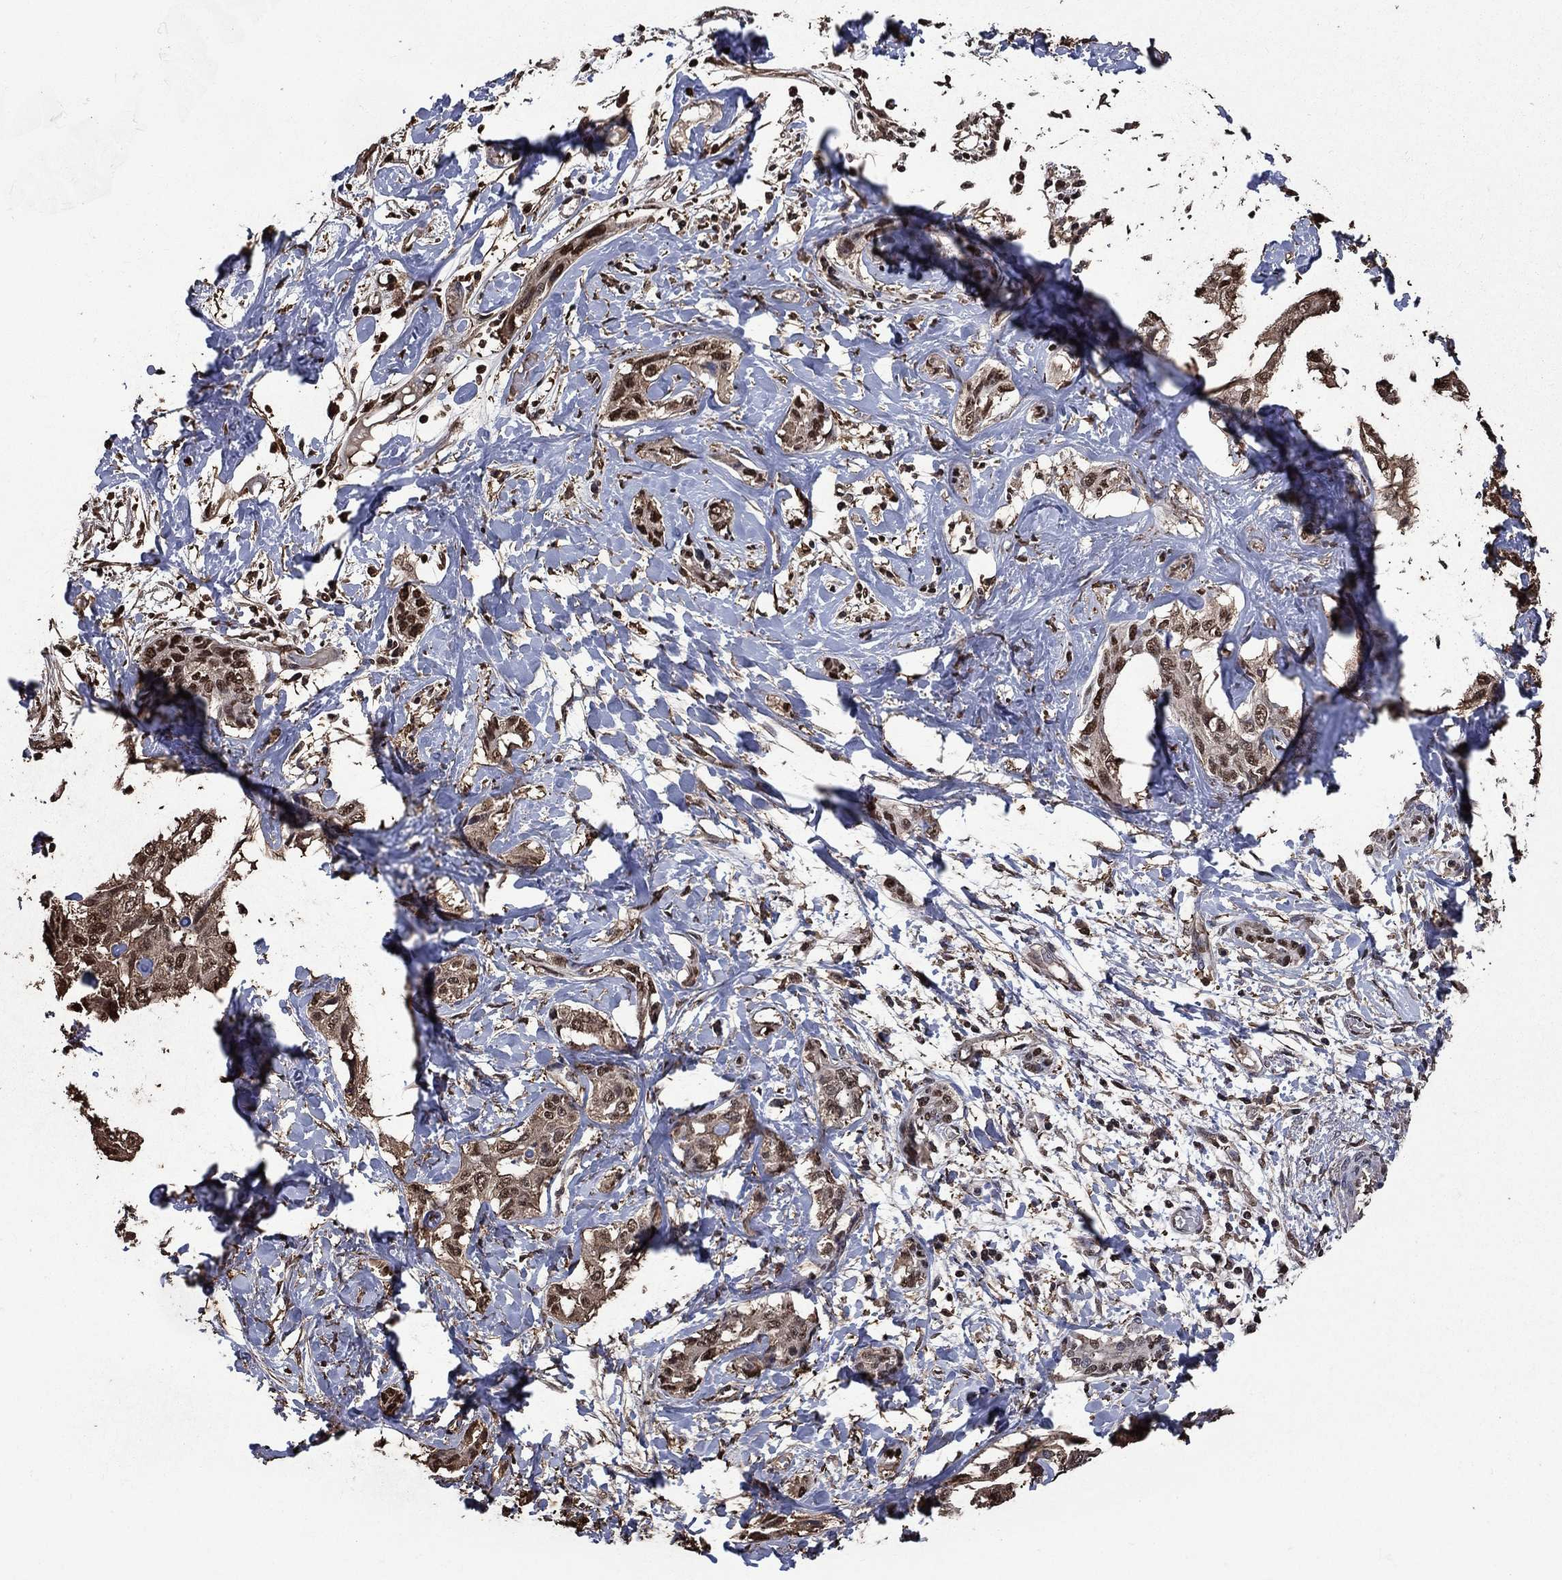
{"staining": {"intensity": "moderate", "quantity": "<25%", "location": "nuclear"}, "tissue": "liver cancer", "cell_type": "Tumor cells", "image_type": "cancer", "snomed": [{"axis": "morphology", "description": "Cholangiocarcinoma"}, {"axis": "topography", "description": "Liver"}], "caption": "The immunohistochemical stain shows moderate nuclear positivity in tumor cells of liver cholangiocarcinoma tissue. Ihc stains the protein of interest in brown and the nuclei are stained blue.", "gene": "GAPDH", "patient": {"sex": "male", "age": 59}}